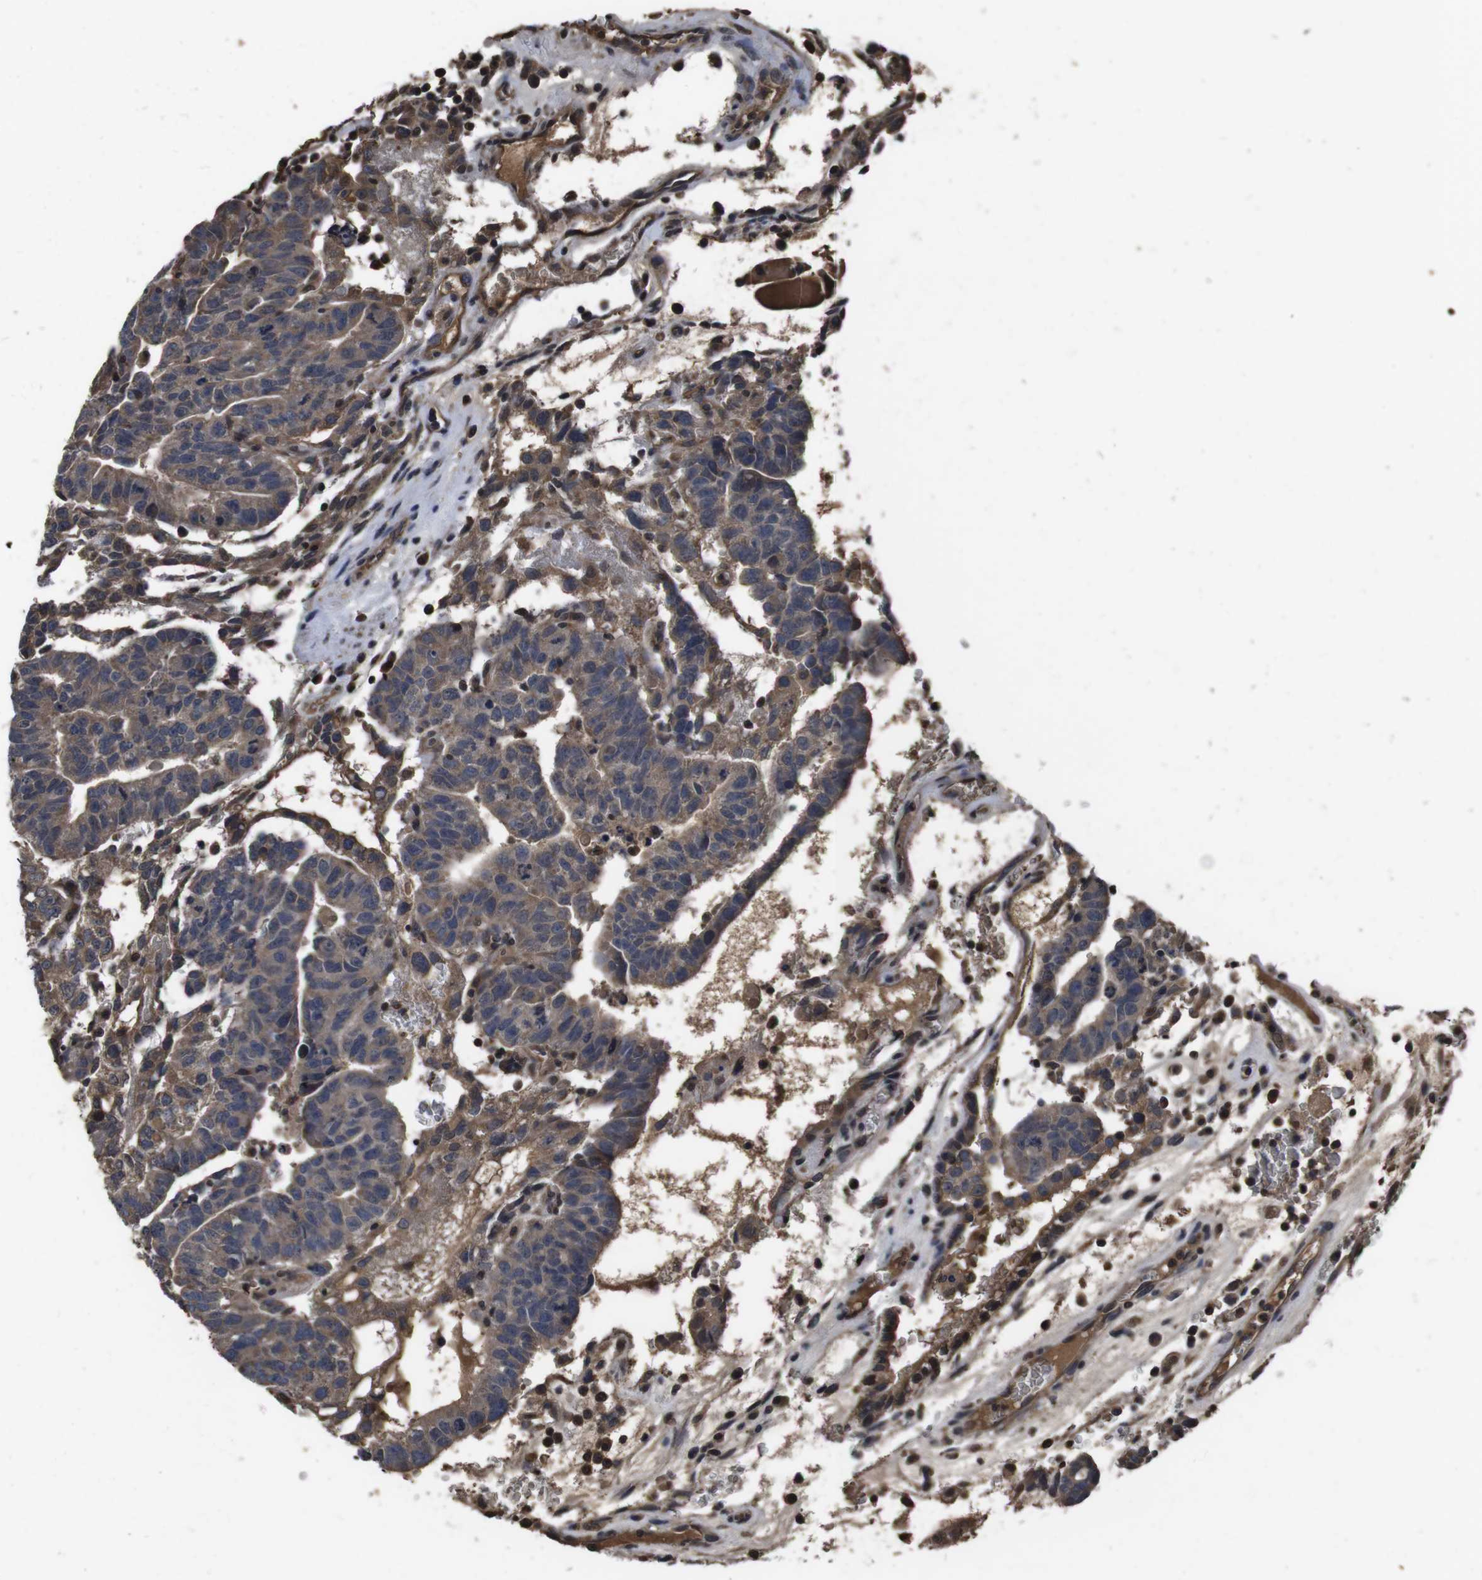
{"staining": {"intensity": "weak", "quantity": ">75%", "location": "cytoplasmic/membranous"}, "tissue": "testis cancer", "cell_type": "Tumor cells", "image_type": "cancer", "snomed": [{"axis": "morphology", "description": "Seminoma, NOS"}, {"axis": "morphology", "description": "Carcinoma, Embryonal, NOS"}, {"axis": "topography", "description": "Testis"}], "caption": "Human testis seminoma stained for a protein (brown) shows weak cytoplasmic/membranous positive staining in about >75% of tumor cells.", "gene": "CXCL11", "patient": {"sex": "male", "age": 52}}